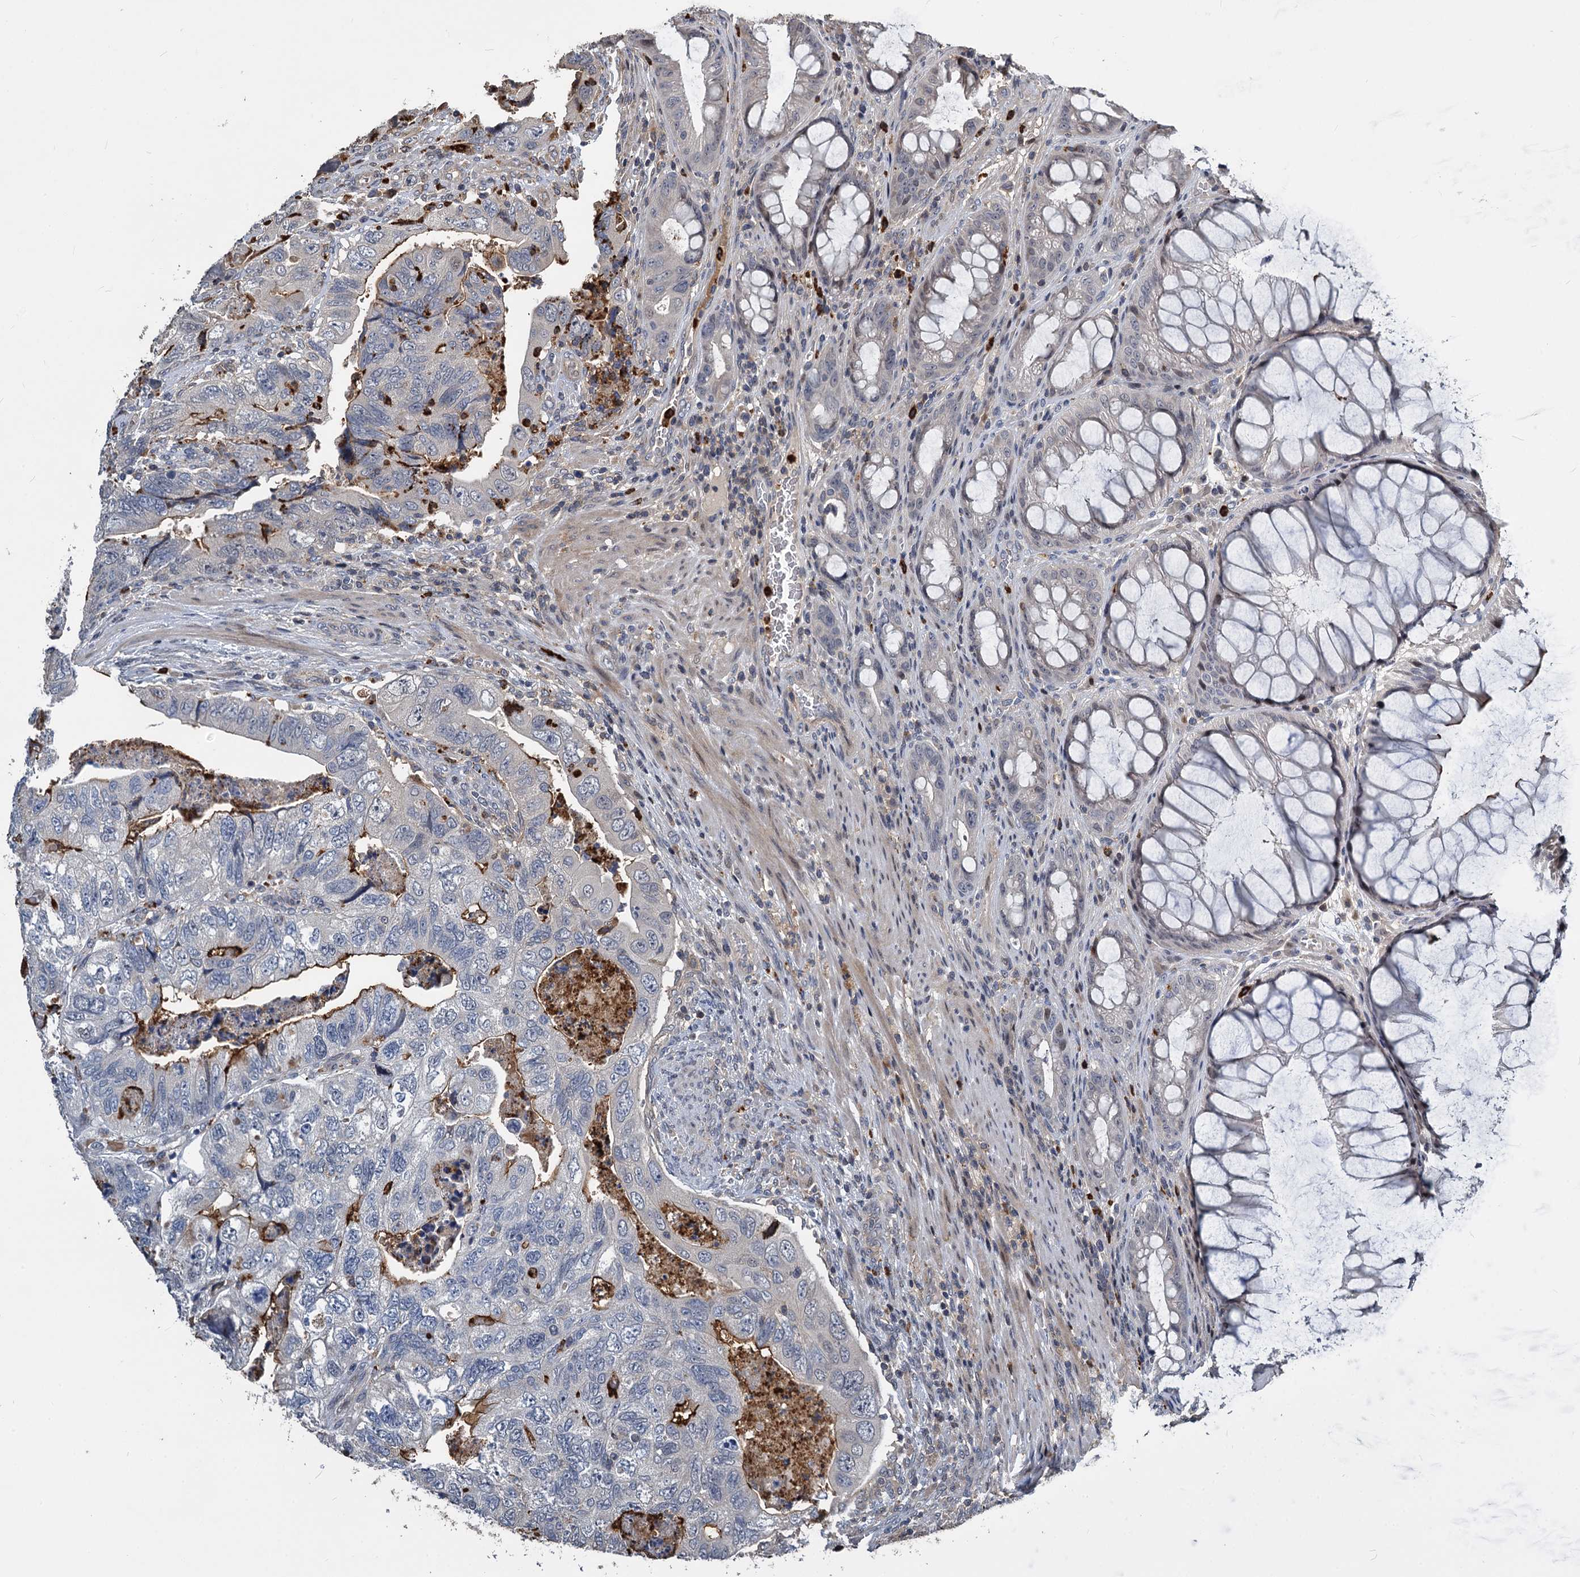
{"staining": {"intensity": "moderate", "quantity": "<25%", "location": "cytoplasmic/membranous"}, "tissue": "colorectal cancer", "cell_type": "Tumor cells", "image_type": "cancer", "snomed": [{"axis": "morphology", "description": "Adenocarcinoma, NOS"}, {"axis": "topography", "description": "Rectum"}], "caption": "High-power microscopy captured an immunohistochemistry (IHC) histopathology image of adenocarcinoma (colorectal), revealing moderate cytoplasmic/membranous positivity in approximately <25% of tumor cells.", "gene": "ATG101", "patient": {"sex": "male", "age": 63}}